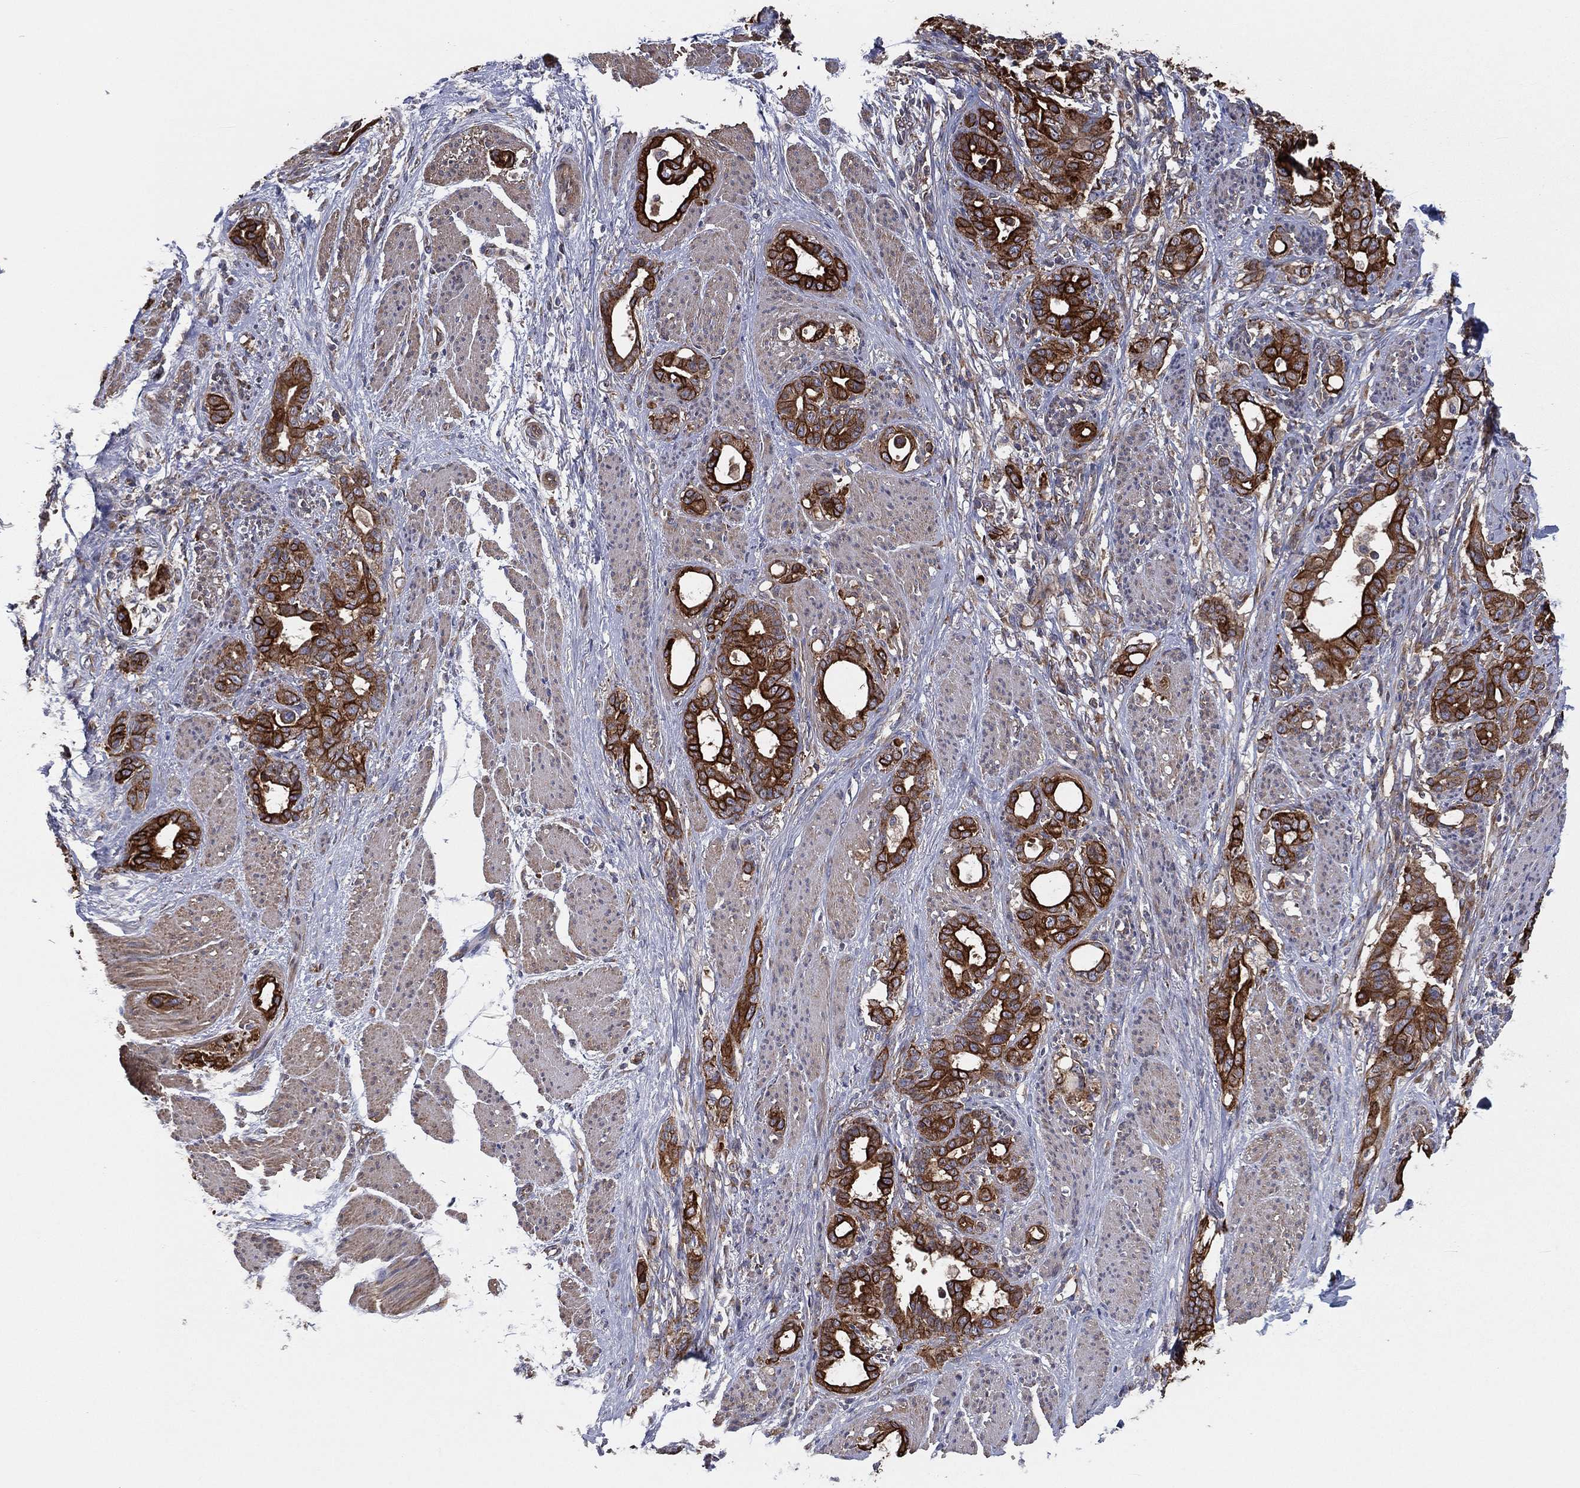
{"staining": {"intensity": "strong", "quantity": "25%-75%", "location": "cytoplasmic/membranous"}, "tissue": "stomach cancer", "cell_type": "Tumor cells", "image_type": "cancer", "snomed": [{"axis": "morphology", "description": "Normal tissue, NOS"}, {"axis": "morphology", "description": "Adenocarcinoma, NOS"}, {"axis": "topography", "description": "Esophagus"}, {"axis": "topography", "description": "Stomach, upper"}], "caption": "Protein expression analysis of human stomach cancer (adenocarcinoma) reveals strong cytoplasmic/membranous staining in about 25%-75% of tumor cells. The staining is performed using DAB brown chromogen to label protein expression. The nuclei are counter-stained blue using hematoxylin.", "gene": "EIF2B5", "patient": {"sex": "male", "age": 62}}